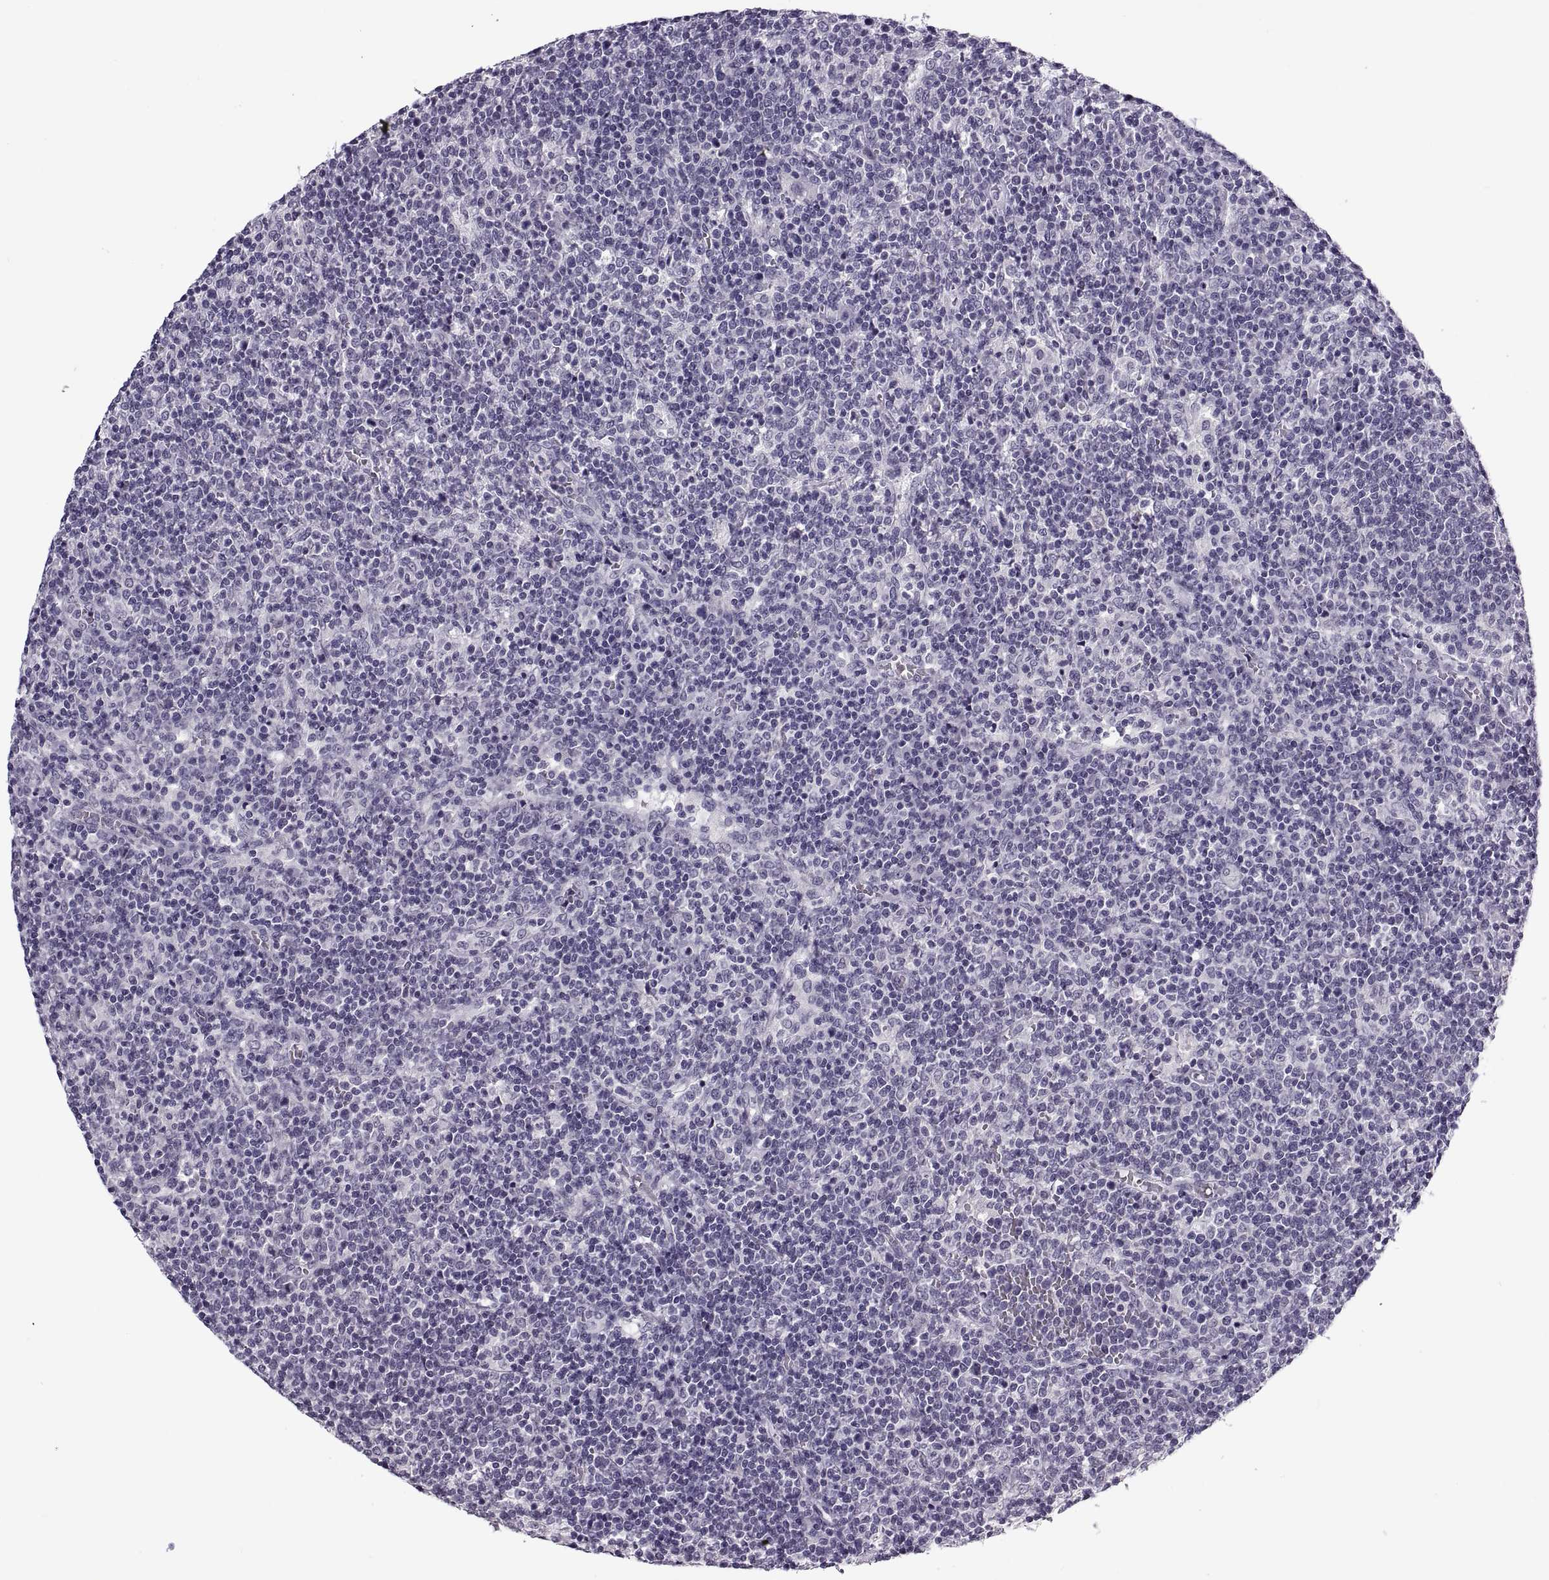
{"staining": {"intensity": "negative", "quantity": "none", "location": "none"}, "tissue": "lymphoma", "cell_type": "Tumor cells", "image_type": "cancer", "snomed": [{"axis": "morphology", "description": "Malignant lymphoma, non-Hodgkin's type, High grade"}, {"axis": "topography", "description": "Lymph node"}], "caption": "Human malignant lymphoma, non-Hodgkin's type (high-grade) stained for a protein using IHC demonstrates no positivity in tumor cells.", "gene": "TBC1D3G", "patient": {"sex": "male", "age": 61}}